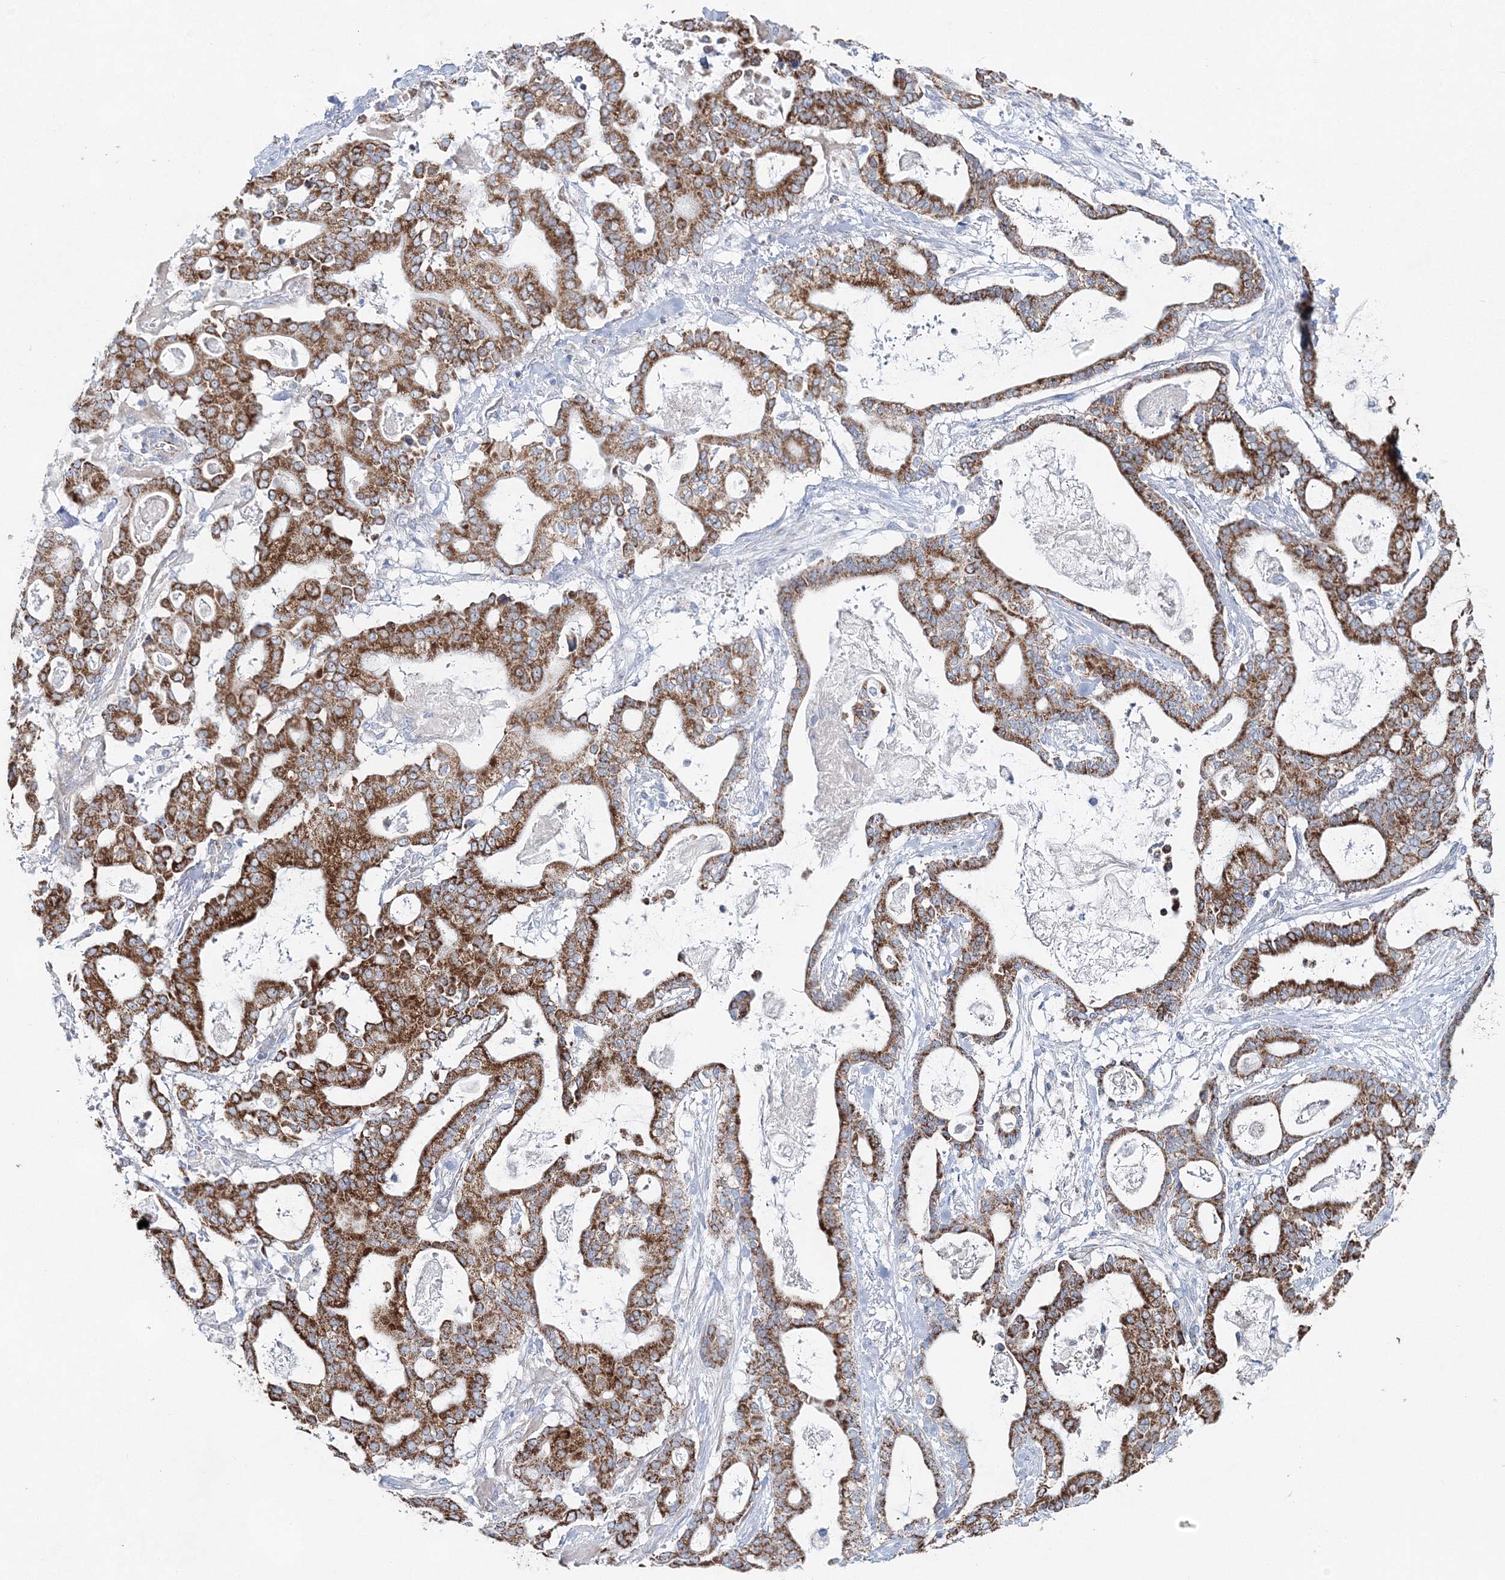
{"staining": {"intensity": "strong", "quantity": ">75%", "location": "cytoplasmic/membranous"}, "tissue": "pancreatic cancer", "cell_type": "Tumor cells", "image_type": "cancer", "snomed": [{"axis": "morphology", "description": "Adenocarcinoma, NOS"}, {"axis": "topography", "description": "Pancreas"}], "caption": "Immunohistochemical staining of human pancreatic cancer reveals high levels of strong cytoplasmic/membranous expression in about >75% of tumor cells. Immunohistochemistry (ihc) stains the protein of interest in brown and the nuclei are stained blue.", "gene": "HIBCH", "patient": {"sex": "male", "age": 63}}